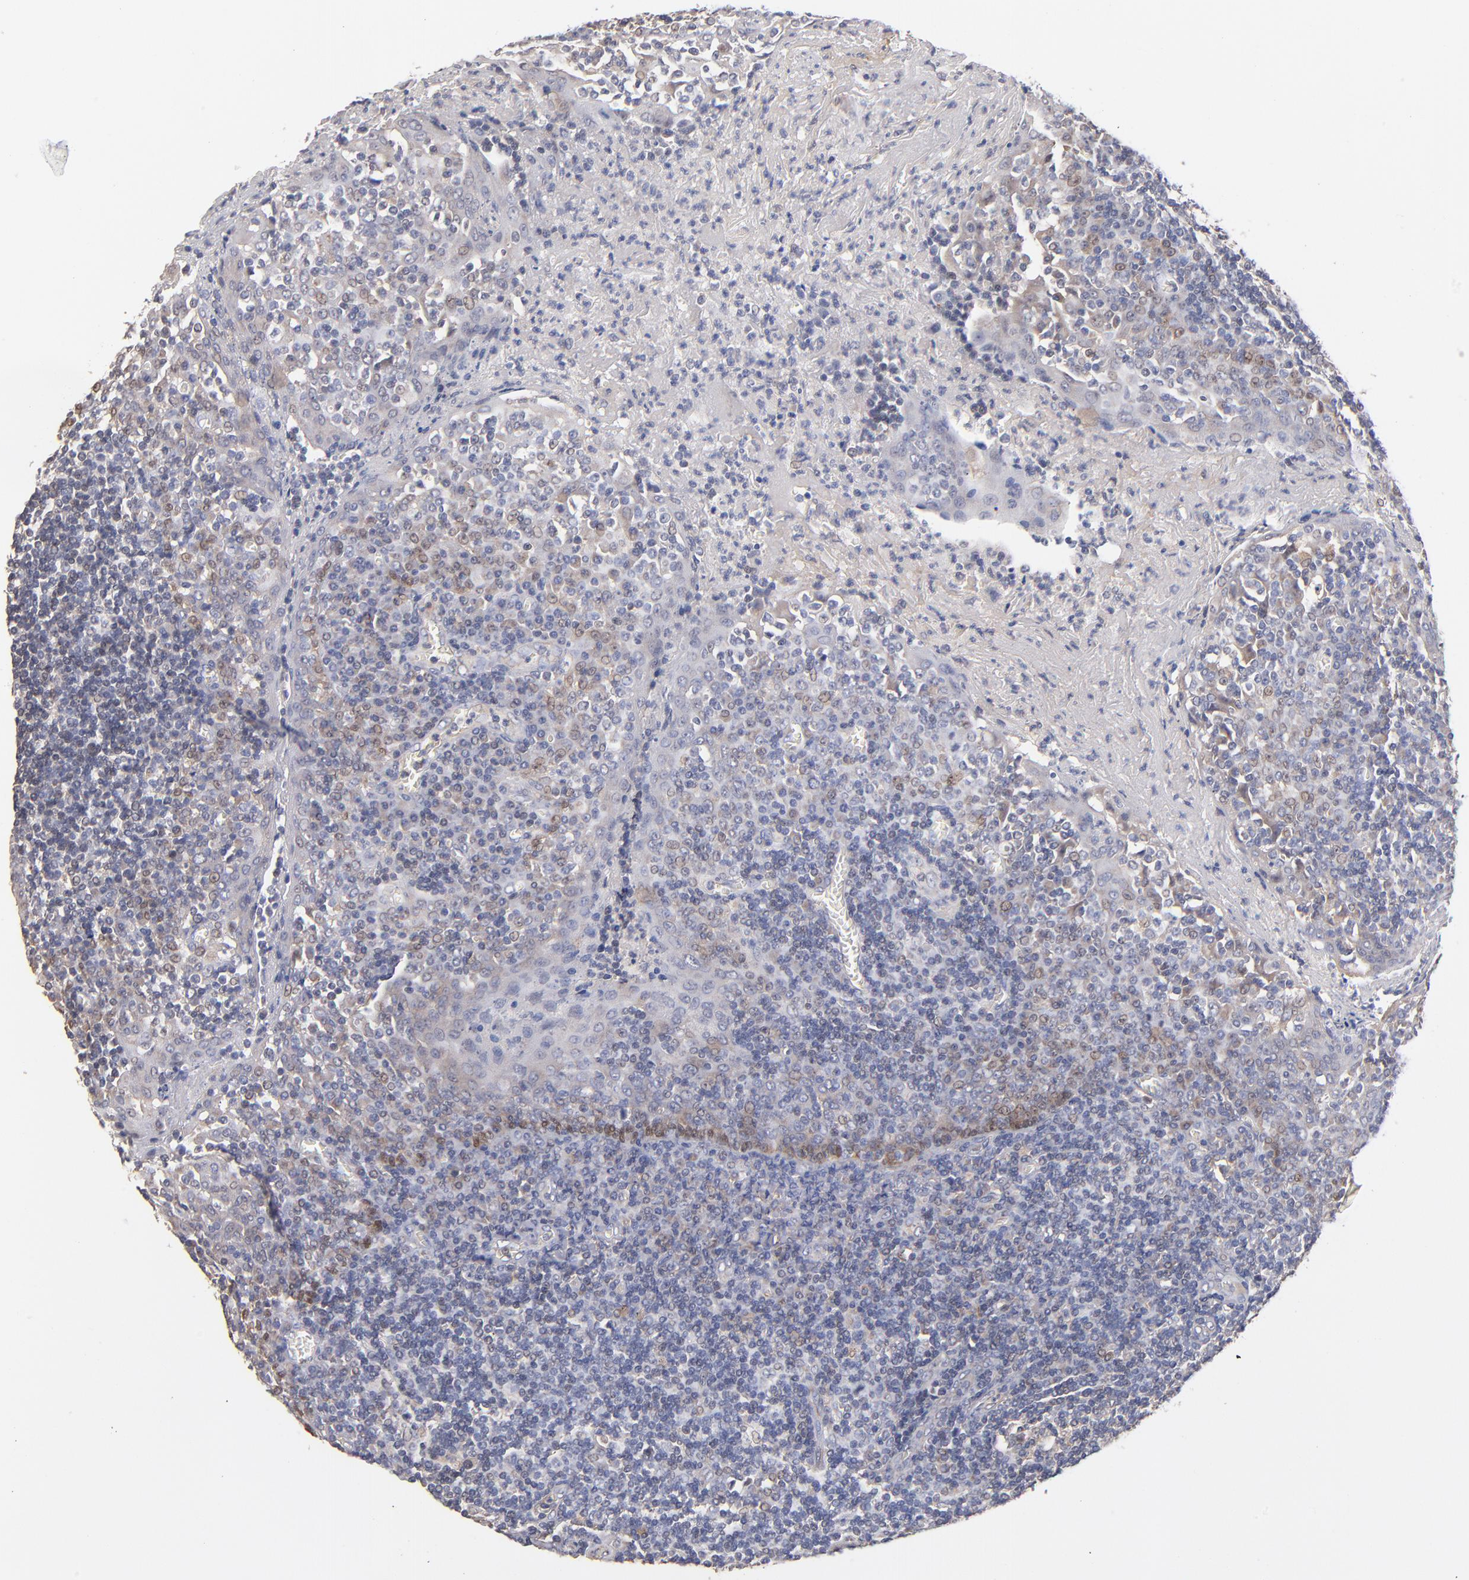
{"staining": {"intensity": "weak", "quantity": "<25%", "location": "cytoplasmic/membranous"}, "tissue": "tonsil", "cell_type": "Non-germinal center cells", "image_type": "normal", "snomed": [{"axis": "morphology", "description": "Normal tissue, NOS"}, {"axis": "topography", "description": "Tonsil"}], "caption": "Unremarkable tonsil was stained to show a protein in brown. There is no significant expression in non-germinal center cells.", "gene": "GMFB", "patient": {"sex": "female", "age": 41}}